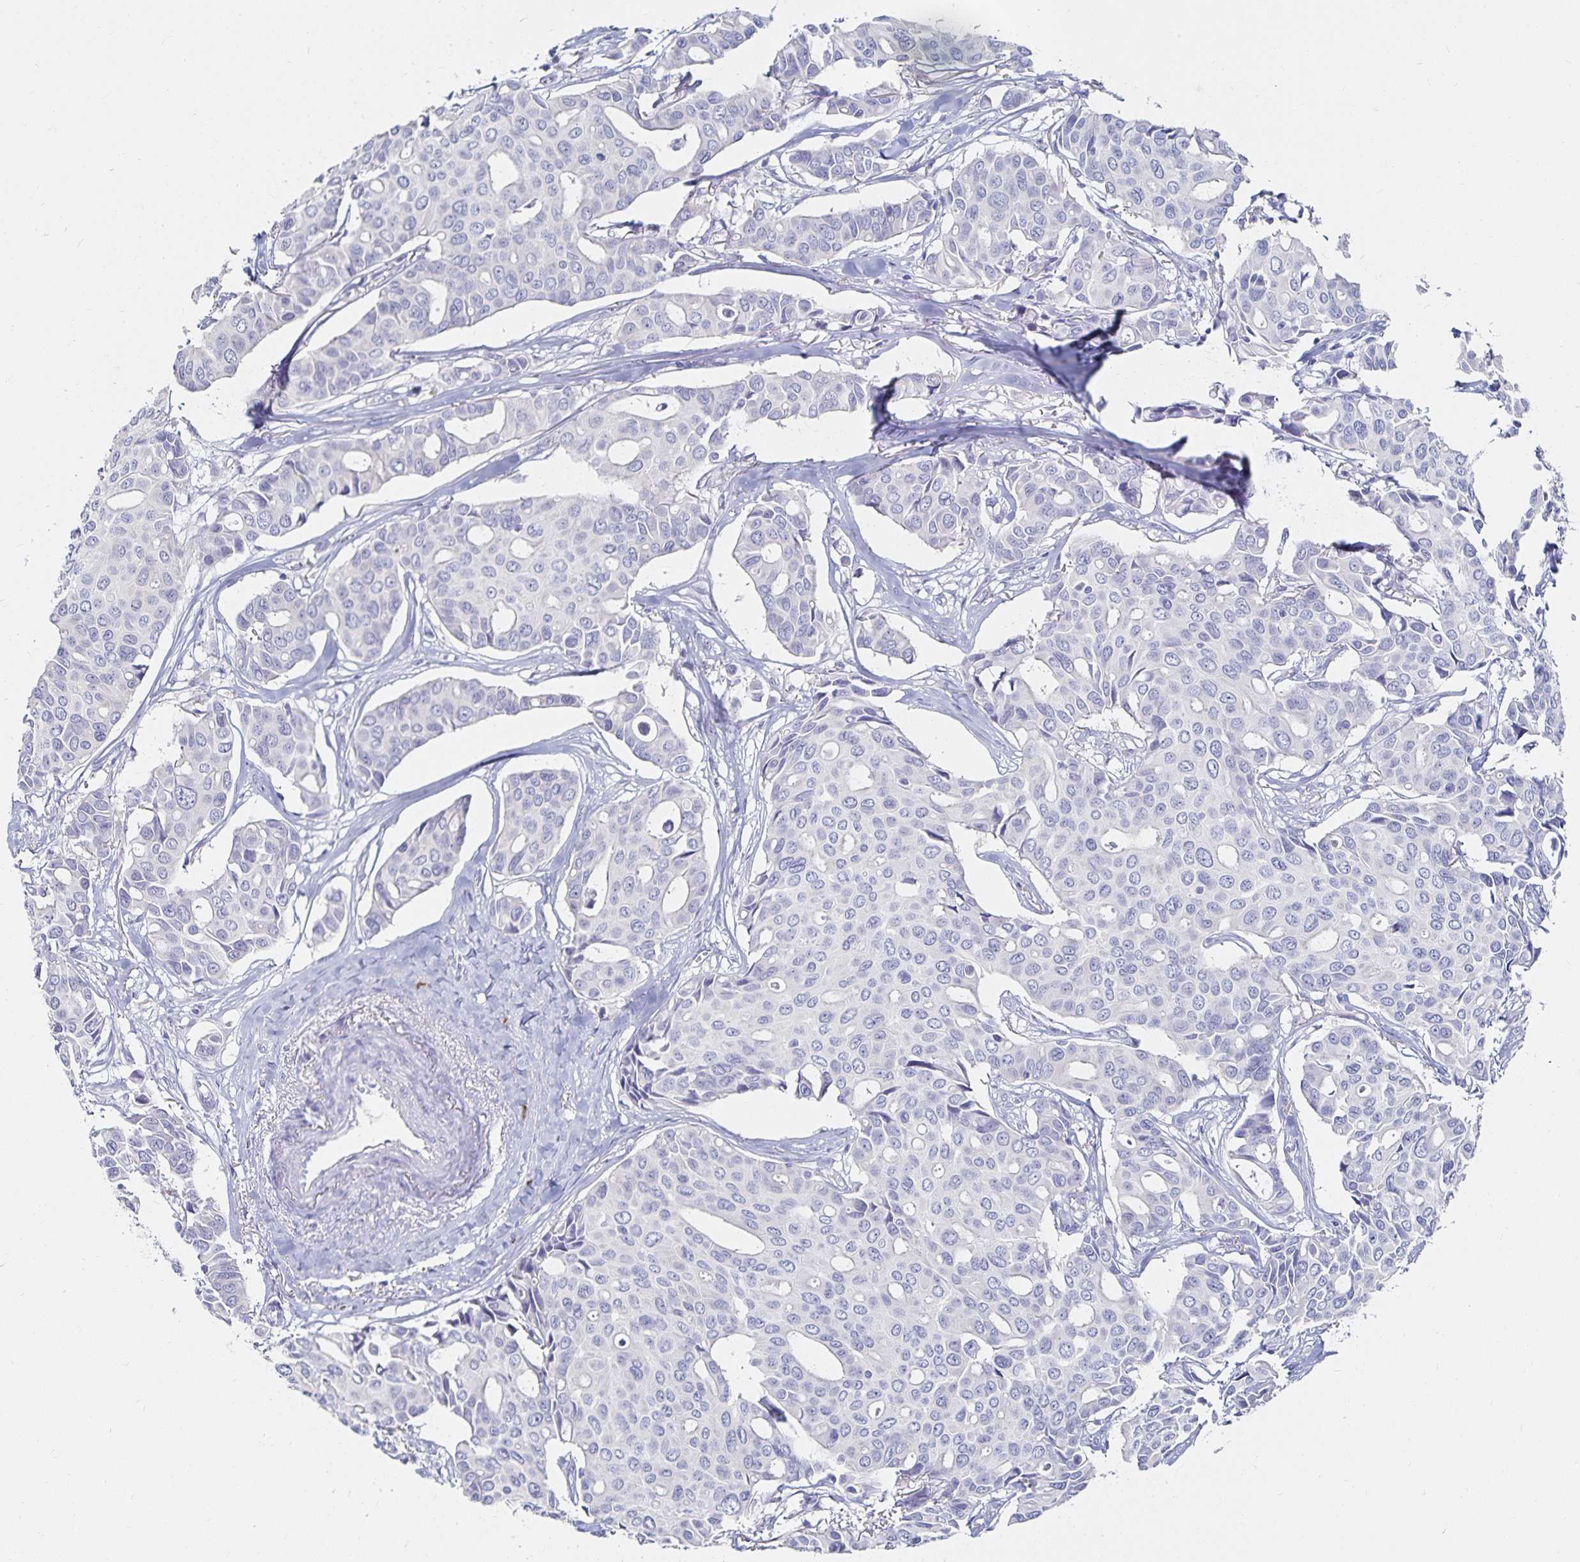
{"staining": {"intensity": "negative", "quantity": "none", "location": "none"}, "tissue": "breast cancer", "cell_type": "Tumor cells", "image_type": "cancer", "snomed": [{"axis": "morphology", "description": "Duct carcinoma"}, {"axis": "topography", "description": "Breast"}], "caption": "Tumor cells are negative for protein expression in human breast intraductal carcinoma.", "gene": "TNIP1", "patient": {"sex": "female", "age": 54}}